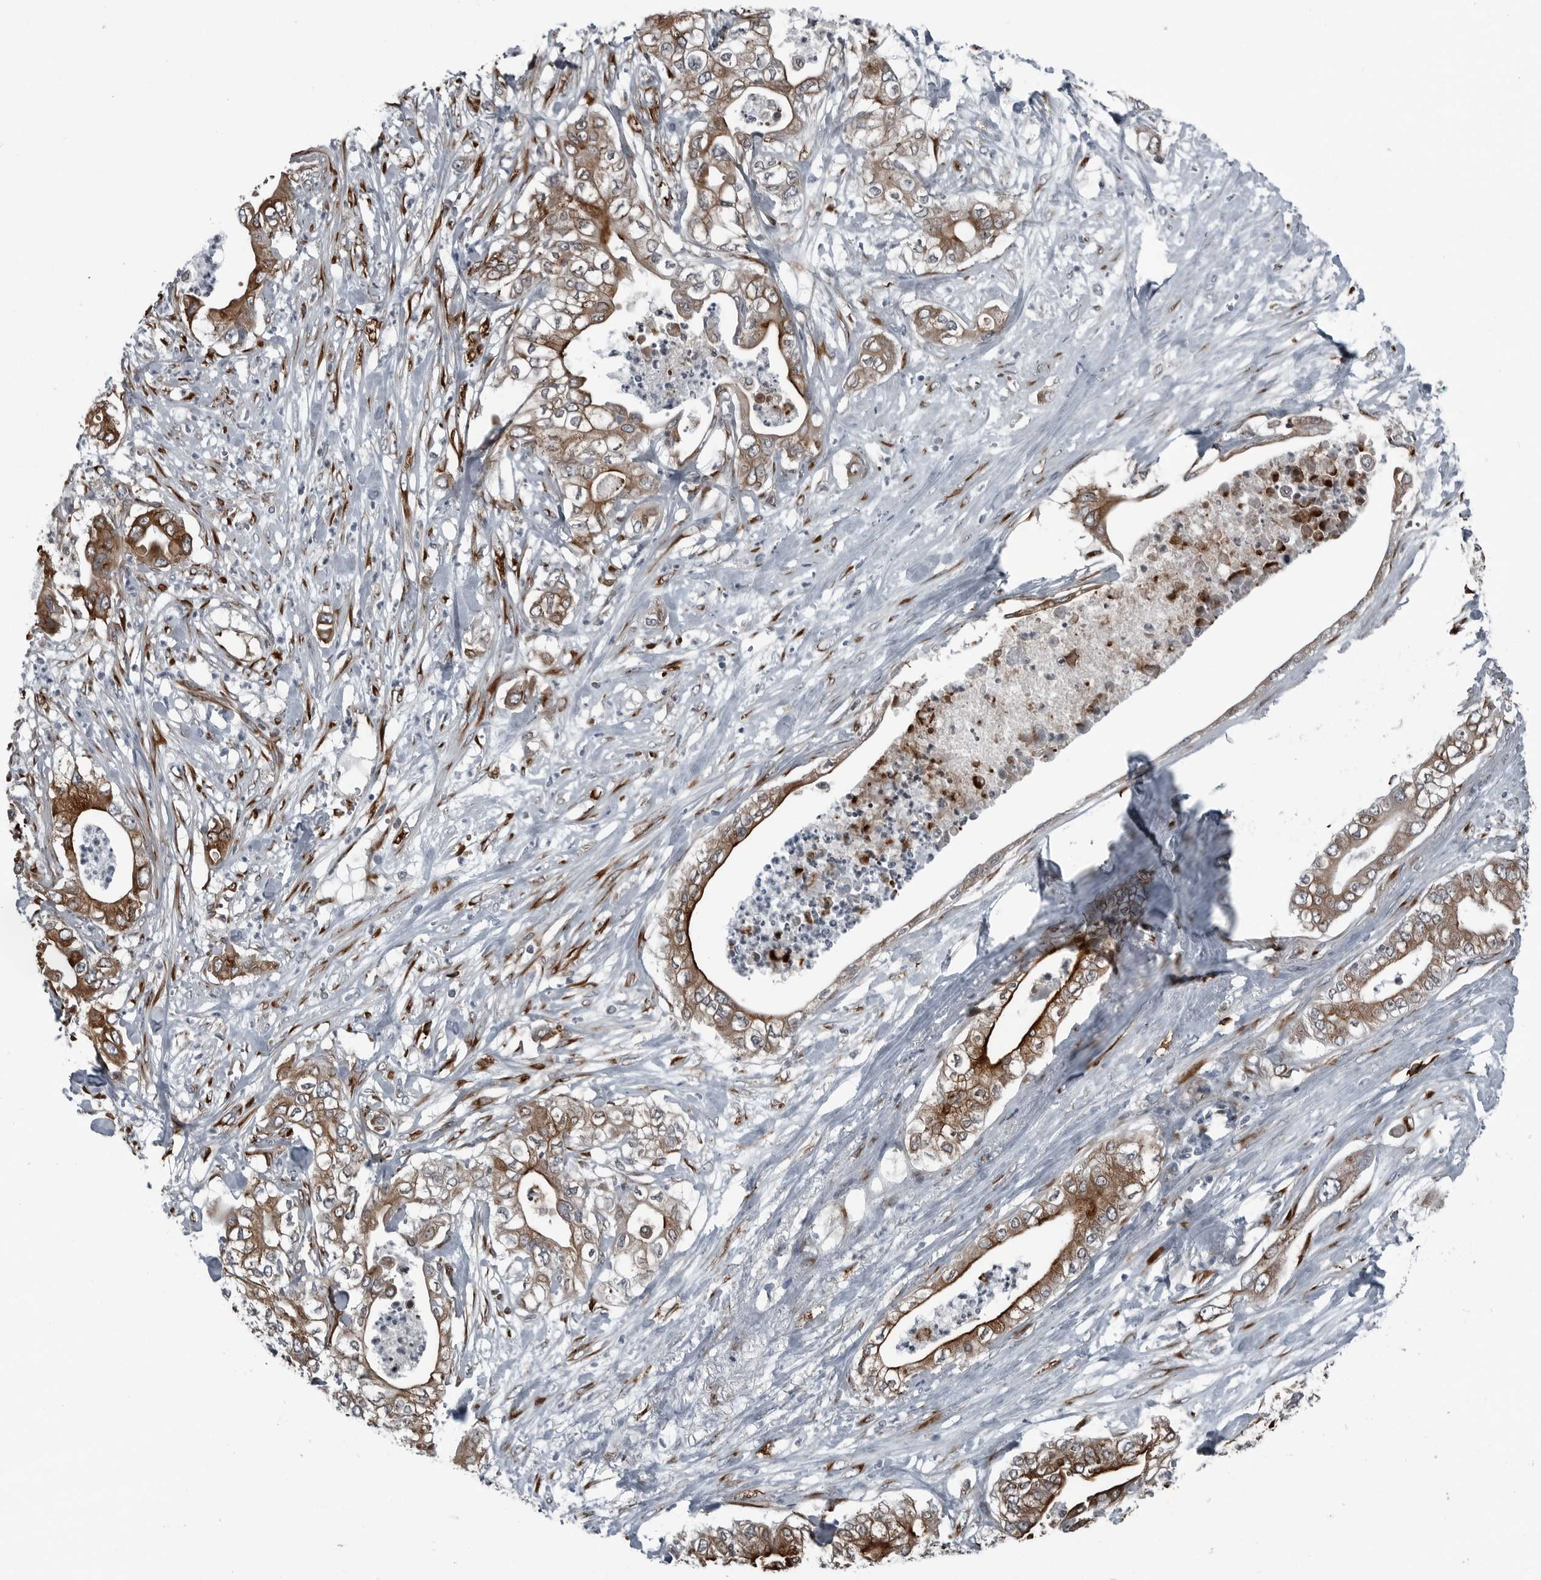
{"staining": {"intensity": "moderate", "quantity": ">75%", "location": "cytoplasmic/membranous"}, "tissue": "pancreatic cancer", "cell_type": "Tumor cells", "image_type": "cancer", "snomed": [{"axis": "morphology", "description": "Adenocarcinoma, NOS"}, {"axis": "topography", "description": "Pancreas"}], "caption": "The image demonstrates a brown stain indicating the presence of a protein in the cytoplasmic/membranous of tumor cells in pancreatic adenocarcinoma. (brown staining indicates protein expression, while blue staining denotes nuclei).", "gene": "CEP85", "patient": {"sex": "female", "age": 78}}